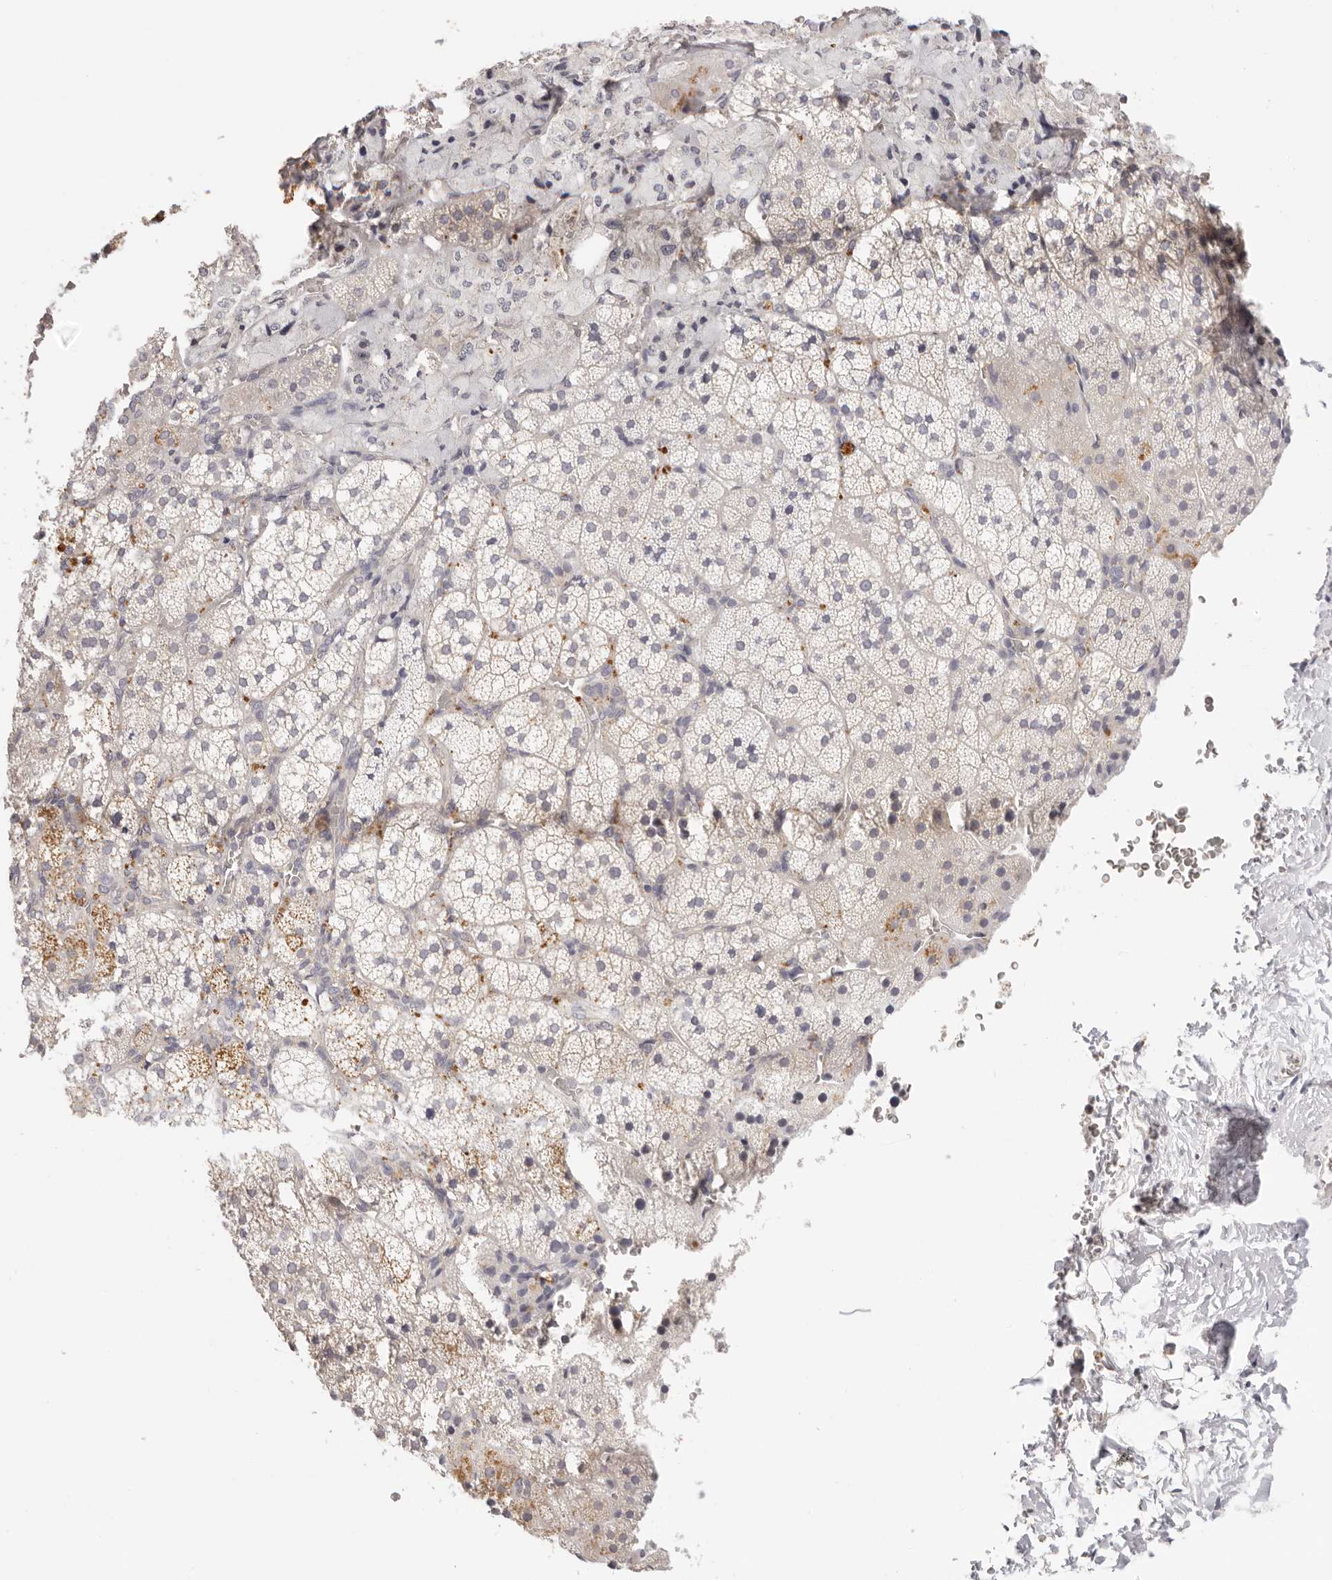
{"staining": {"intensity": "moderate", "quantity": "<25%", "location": "cytoplasmic/membranous"}, "tissue": "adrenal gland", "cell_type": "Glandular cells", "image_type": "normal", "snomed": [{"axis": "morphology", "description": "Normal tissue, NOS"}, {"axis": "topography", "description": "Adrenal gland"}], "caption": "Adrenal gland stained with IHC displays moderate cytoplasmic/membranous staining in about <25% of glandular cells. The staining was performed using DAB to visualize the protein expression in brown, while the nuclei were stained in blue with hematoxylin (Magnification: 20x).", "gene": "GGPS1", "patient": {"sex": "female", "age": 44}}